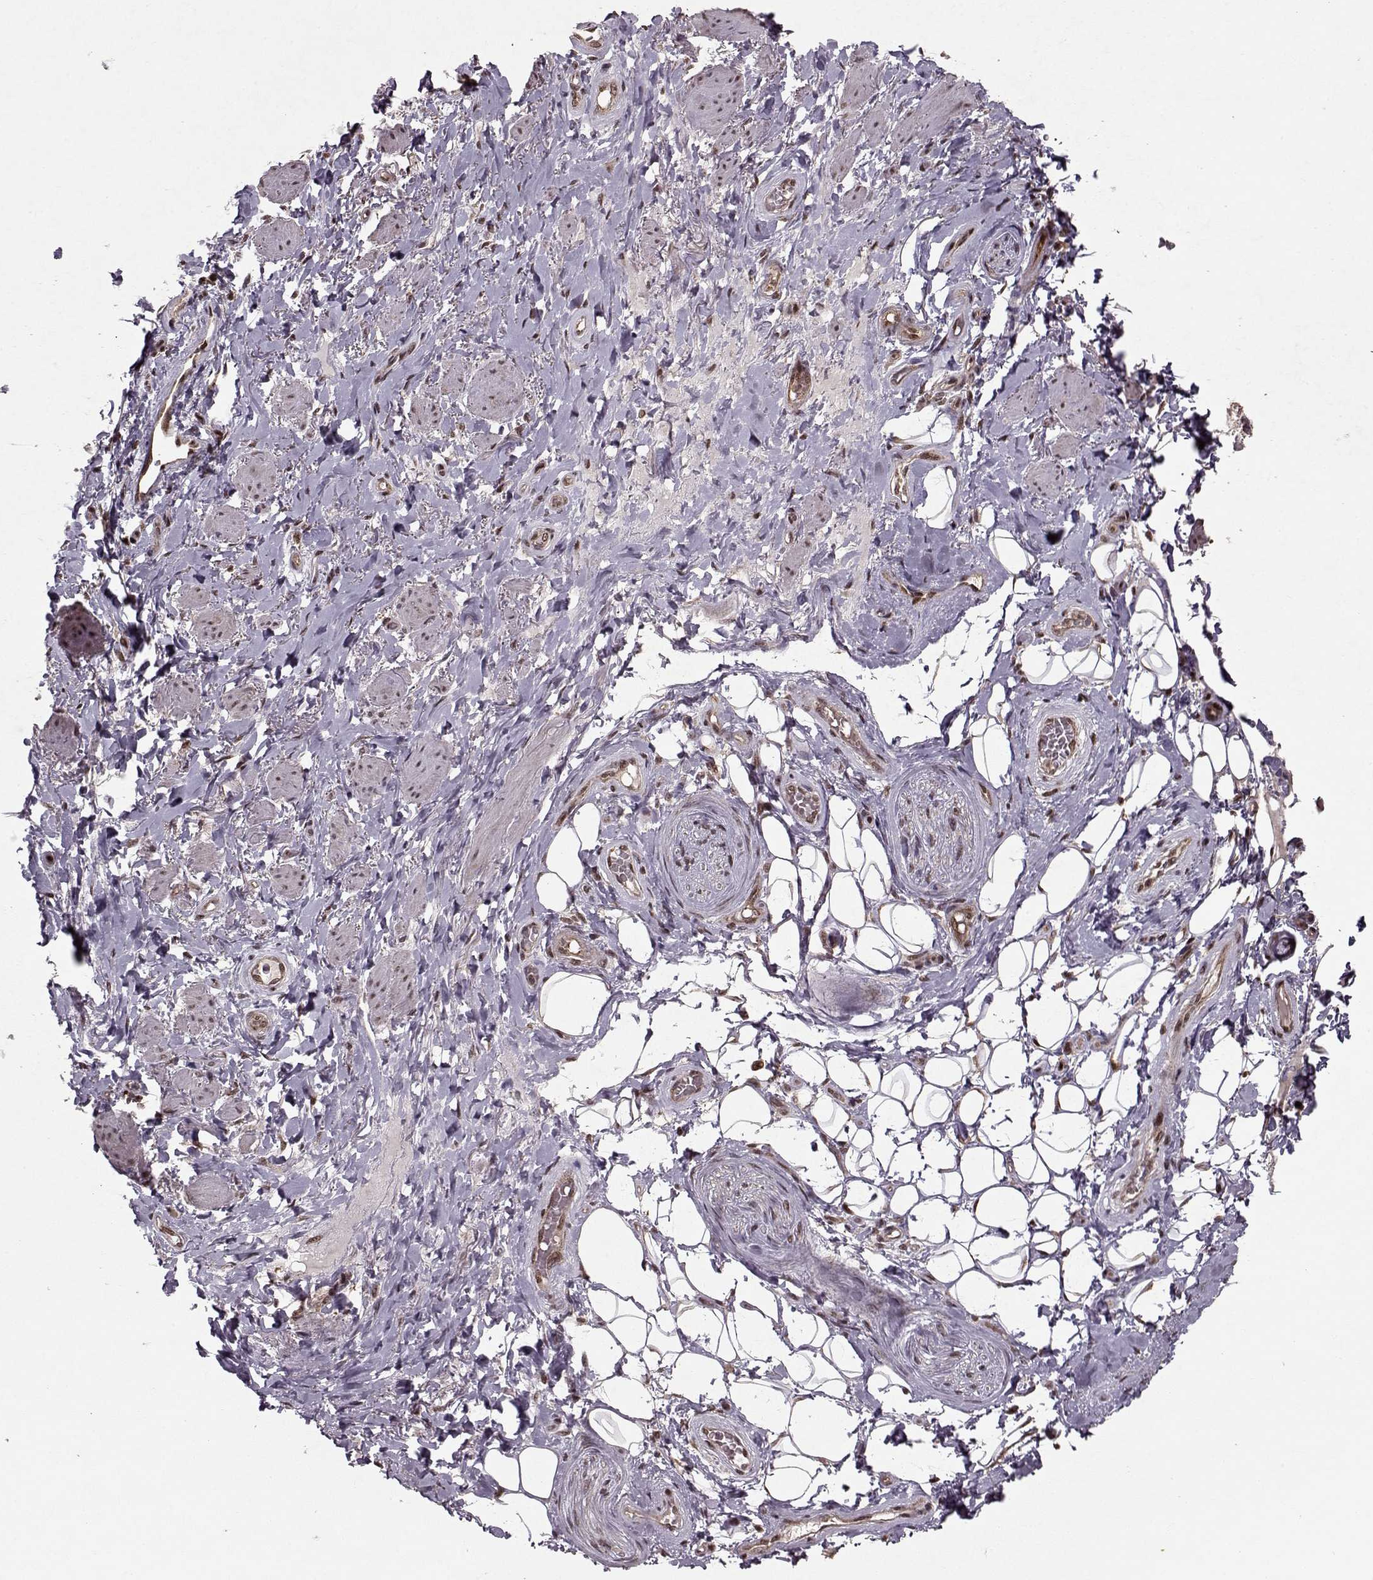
{"staining": {"intensity": "moderate", "quantity": ">75%", "location": "nuclear"}, "tissue": "adipose tissue", "cell_type": "Adipocytes", "image_type": "normal", "snomed": [{"axis": "morphology", "description": "Normal tissue, NOS"}, {"axis": "topography", "description": "Anal"}, {"axis": "topography", "description": "Peripheral nerve tissue"}], "caption": "Brown immunohistochemical staining in normal adipose tissue reveals moderate nuclear staining in about >75% of adipocytes.", "gene": "PSMA7", "patient": {"sex": "male", "age": 53}}